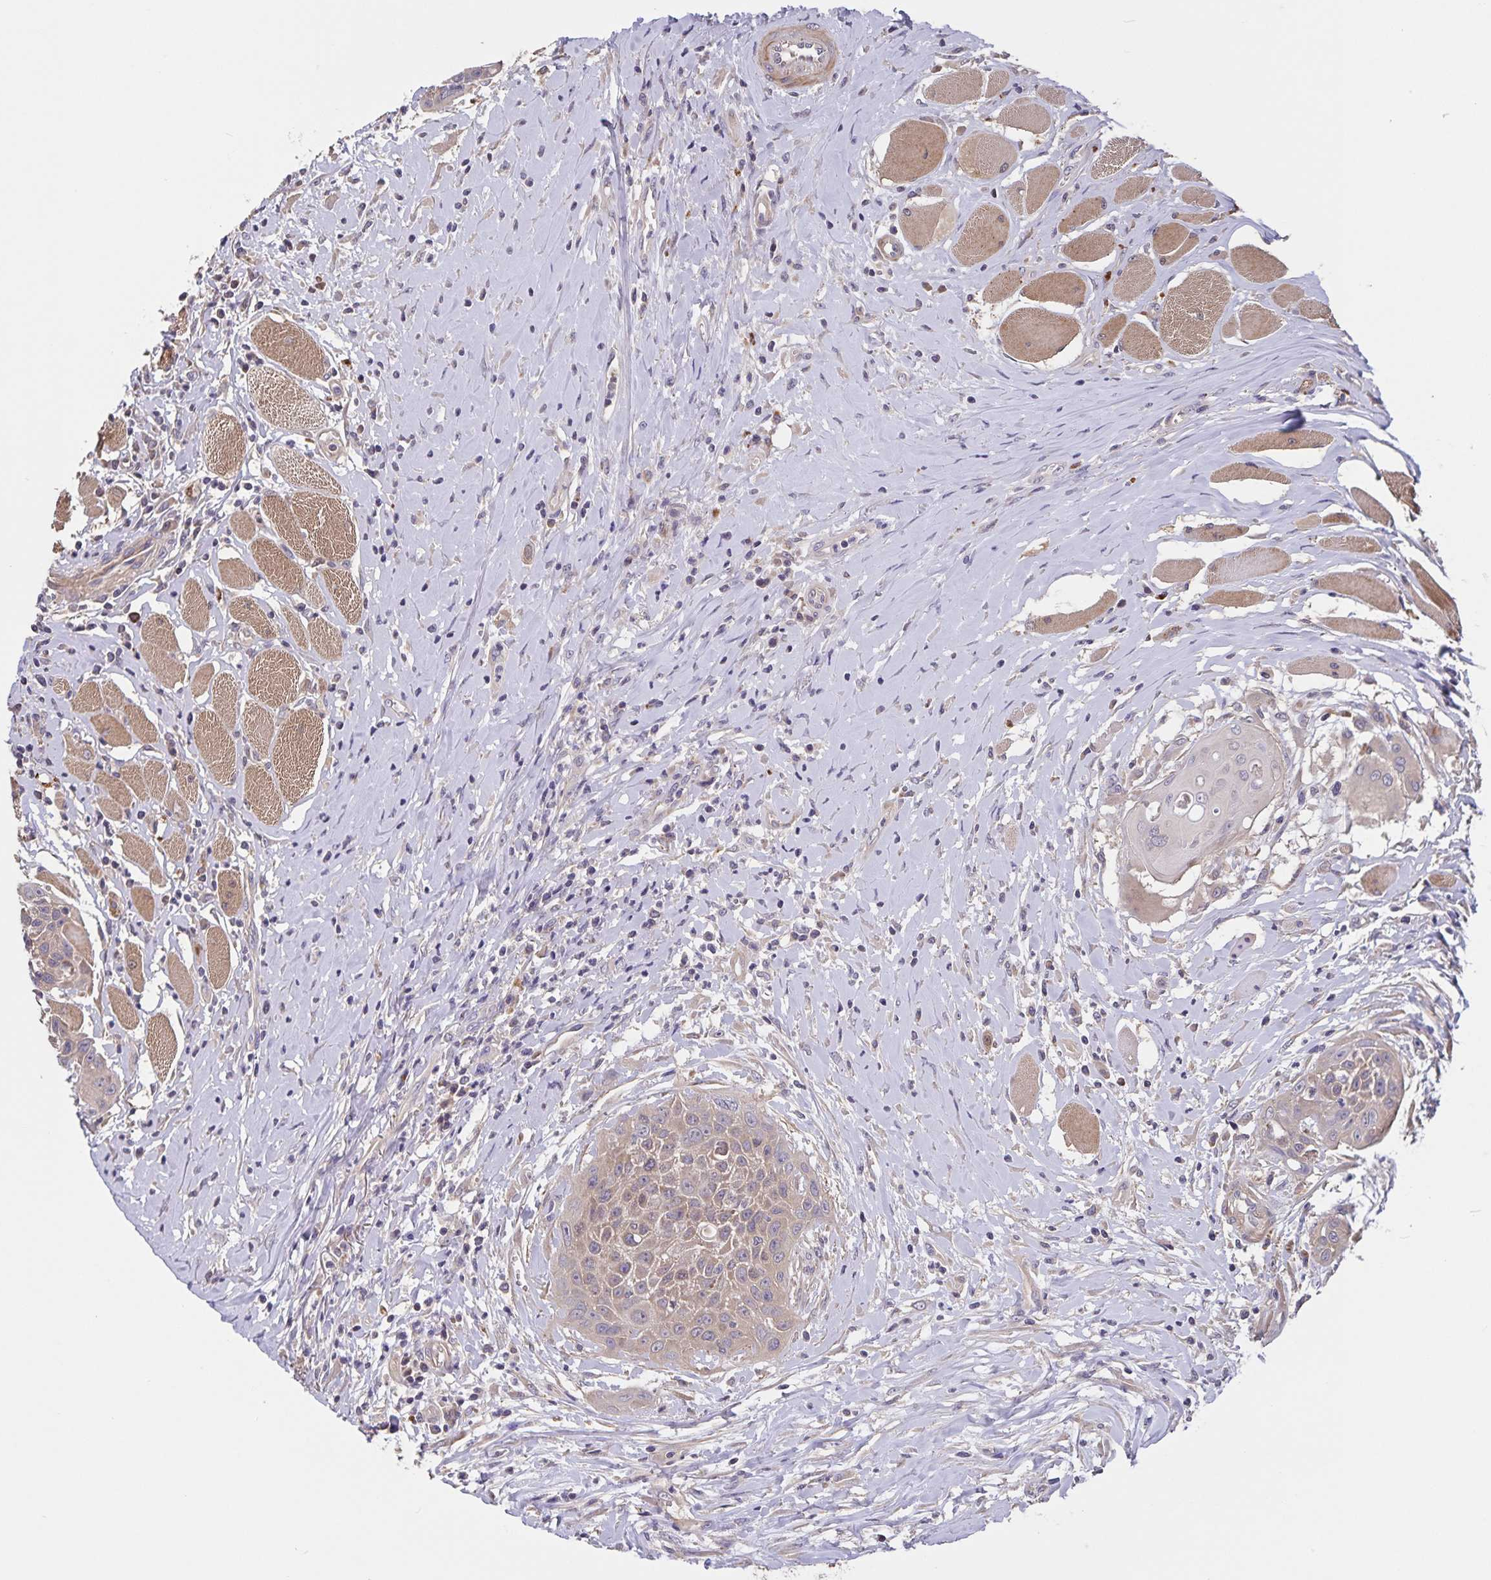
{"staining": {"intensity": "weak", "quantity": "25%-75%", "location": "cytoplasmic/membranous"}, "tissue": "head and neck cancer", "cell_type": "Tumor cells", "image_type": "cancer", "snomed": [{"axis": "morphology", "description": "Squamous cell carcinoma, NOS"}, {"axis": "topography", "description": "Head-Neck"}], "caption": "Head and neck cancer was stained to show a protein in brown. There is low levels of weak cytoplasmic/membranous positivity in approximately 25%-75% of tumor cells. The staining is performed using DAB brown chromogen to label protein expression. The nuclei are counter-stained blue using hematoxylin.", "gene": "FBXL16", "patient": {"sex": "female", "age": 73}}